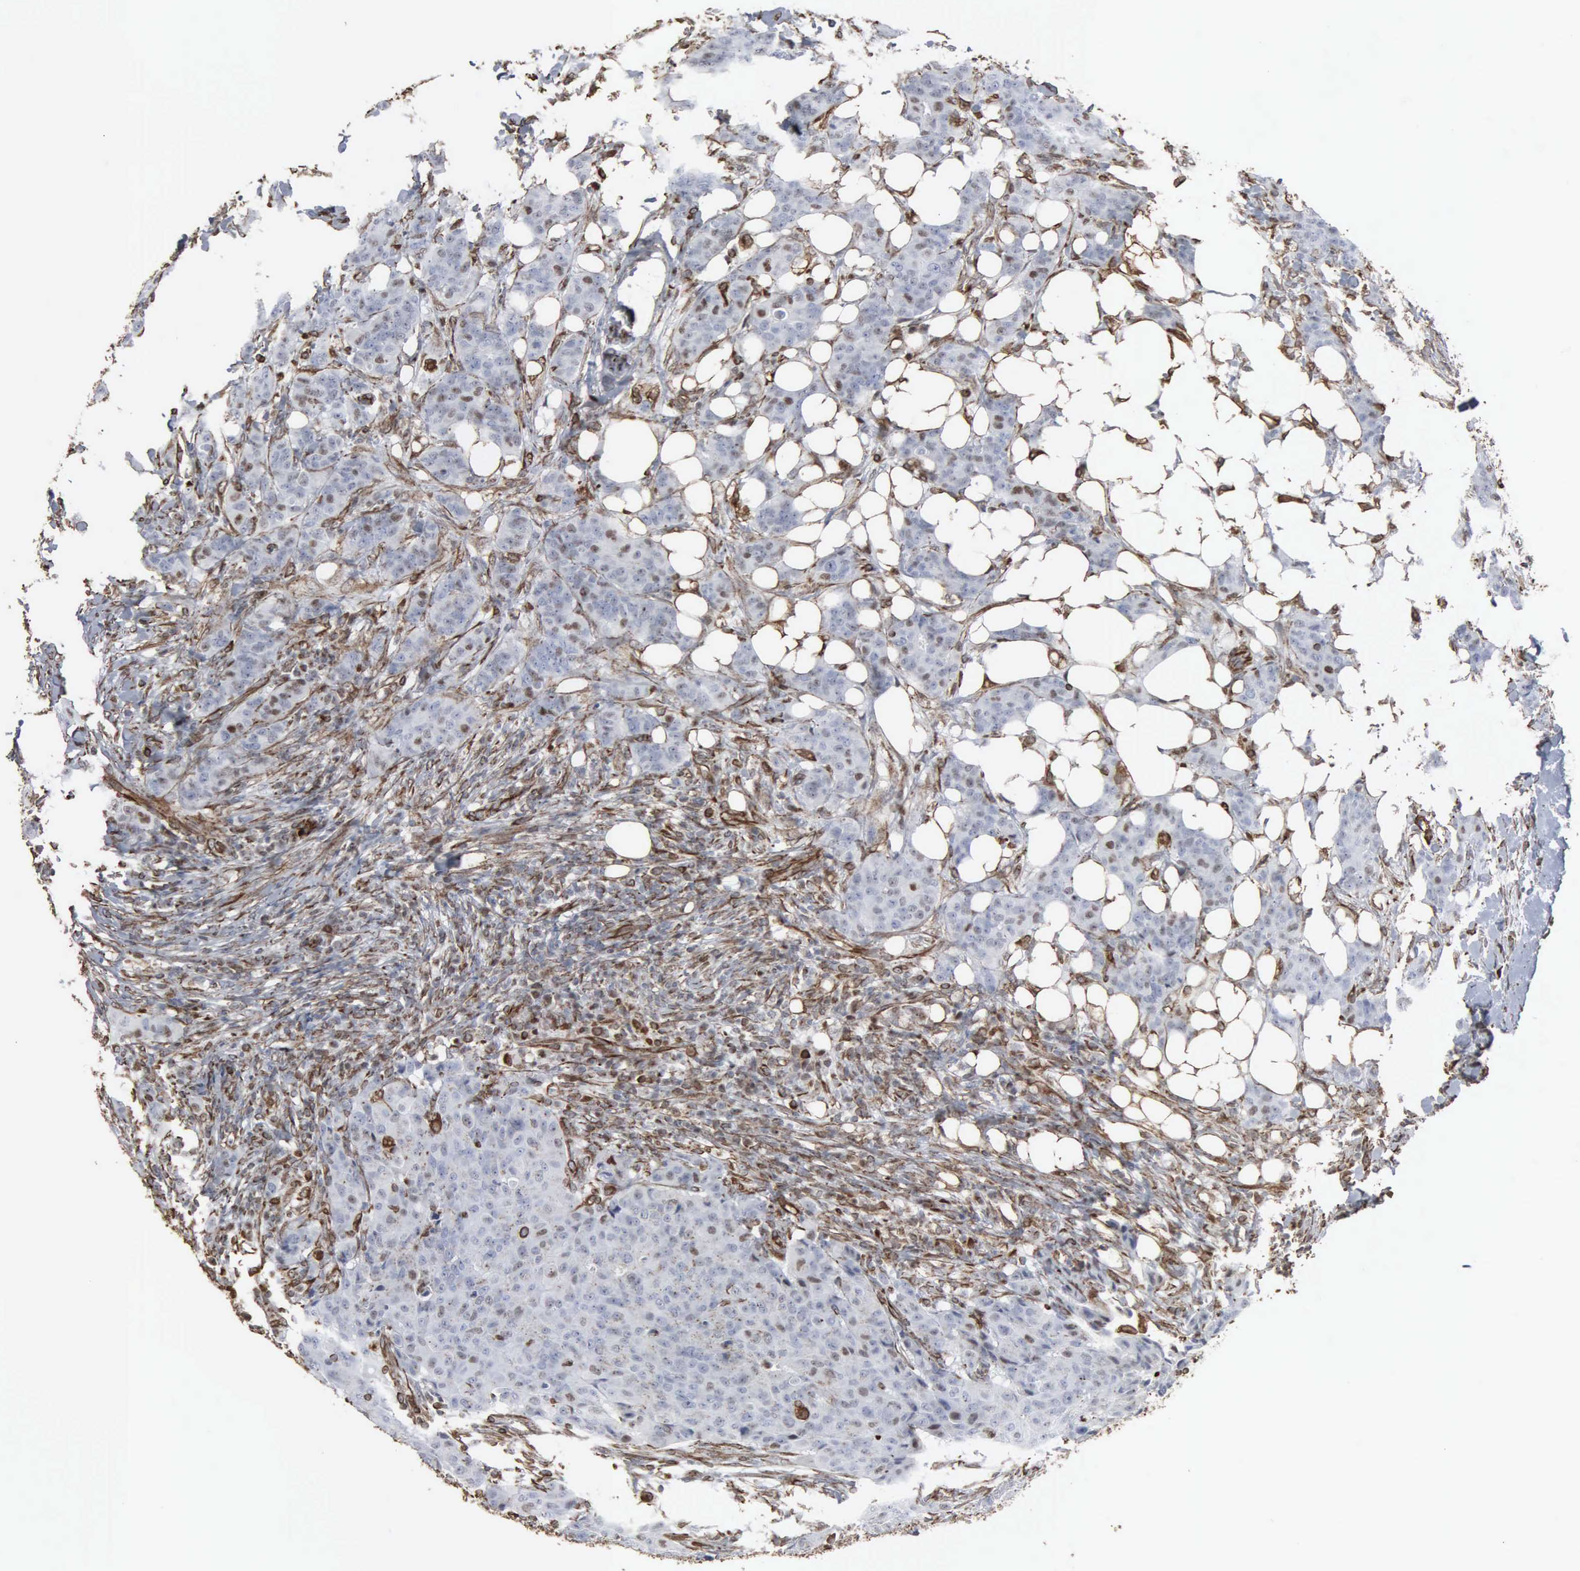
{"staining": {"intensity": "weak", "quantity": "<25%", "location": "nuclear"}, "tissue": "breast cancer", "cell_type": "Tumor cells", "image_type": "cancer", "snomed": [{"axis": "morphology", "description": "Duct carcinoma"}, {"axis": "topography", "description": "Breast"}], "caption": "Tumor cells show no significant expression in breast intraductal carcinoma.", "gene": "CCNE1", "patient": {"sex": "female", "age": 40}}